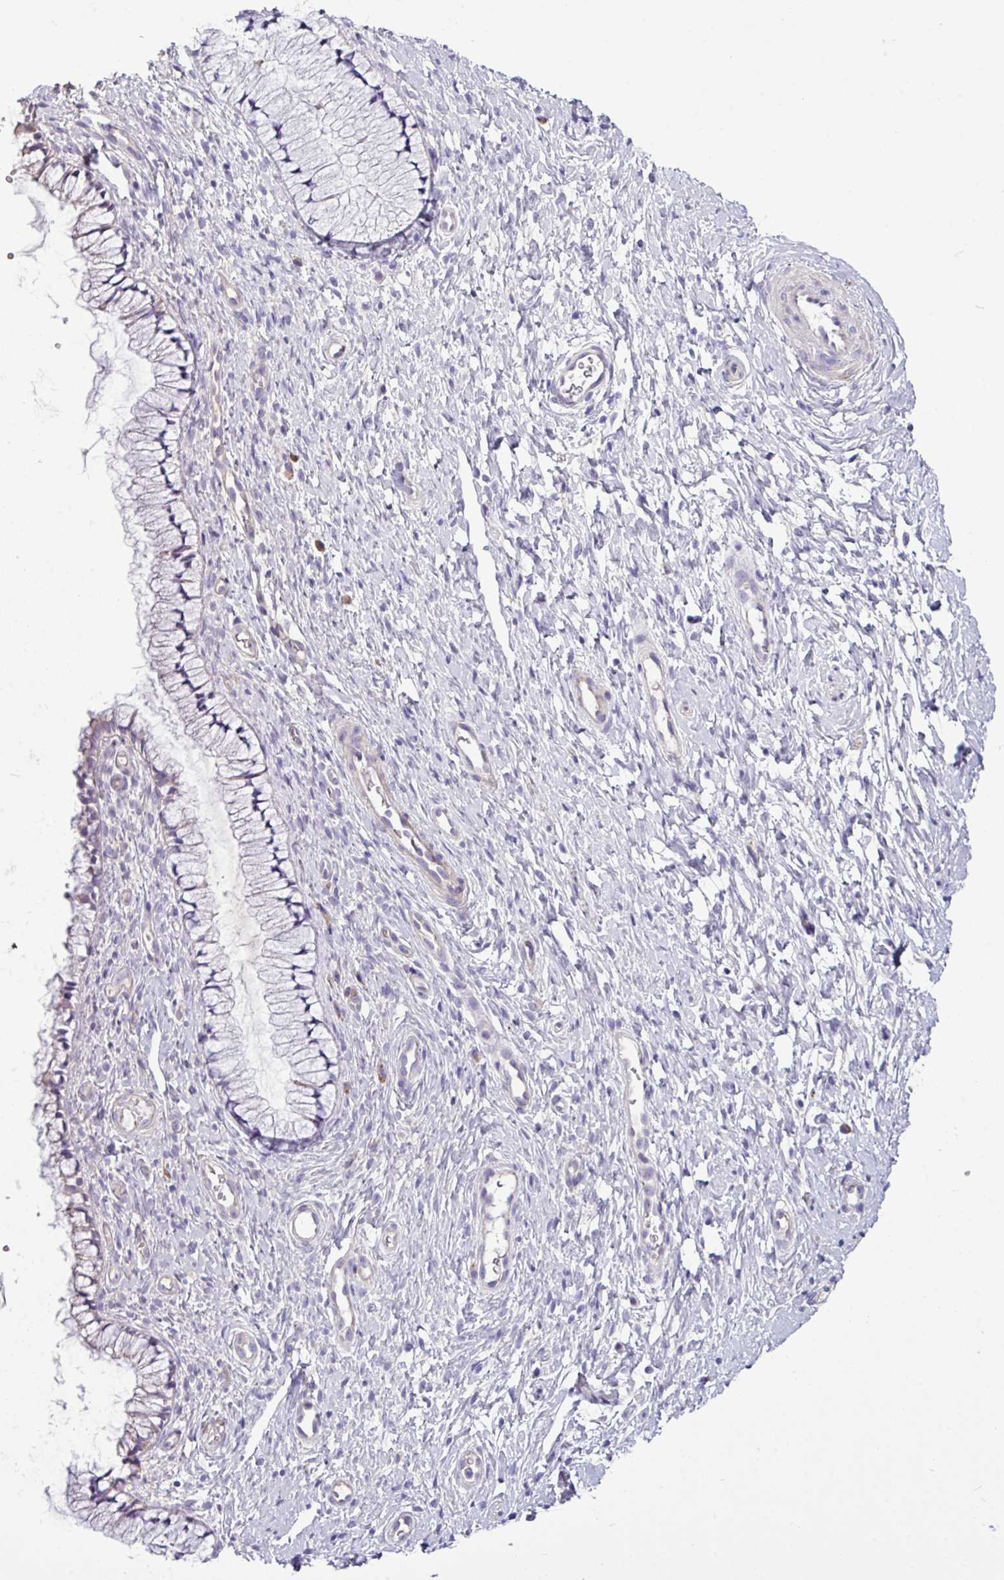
{"staining": {"intensity": "negative", "quantity": "none", "location": "none"}, "tissue": "cervix", "cell_type": "Glandular cells", "image_type": "normal", "snomed": [{"axis": "morphology", "description": "Normal tissue, NOS"}, {"axis": "topography", "description": "Cervix"}], "caption": "This is an IHC photomicrograph of benign cervix. There is no expression in glandular cells.", "gene": "AGAP4", "patient": {"sex": "female", "age": 36}}